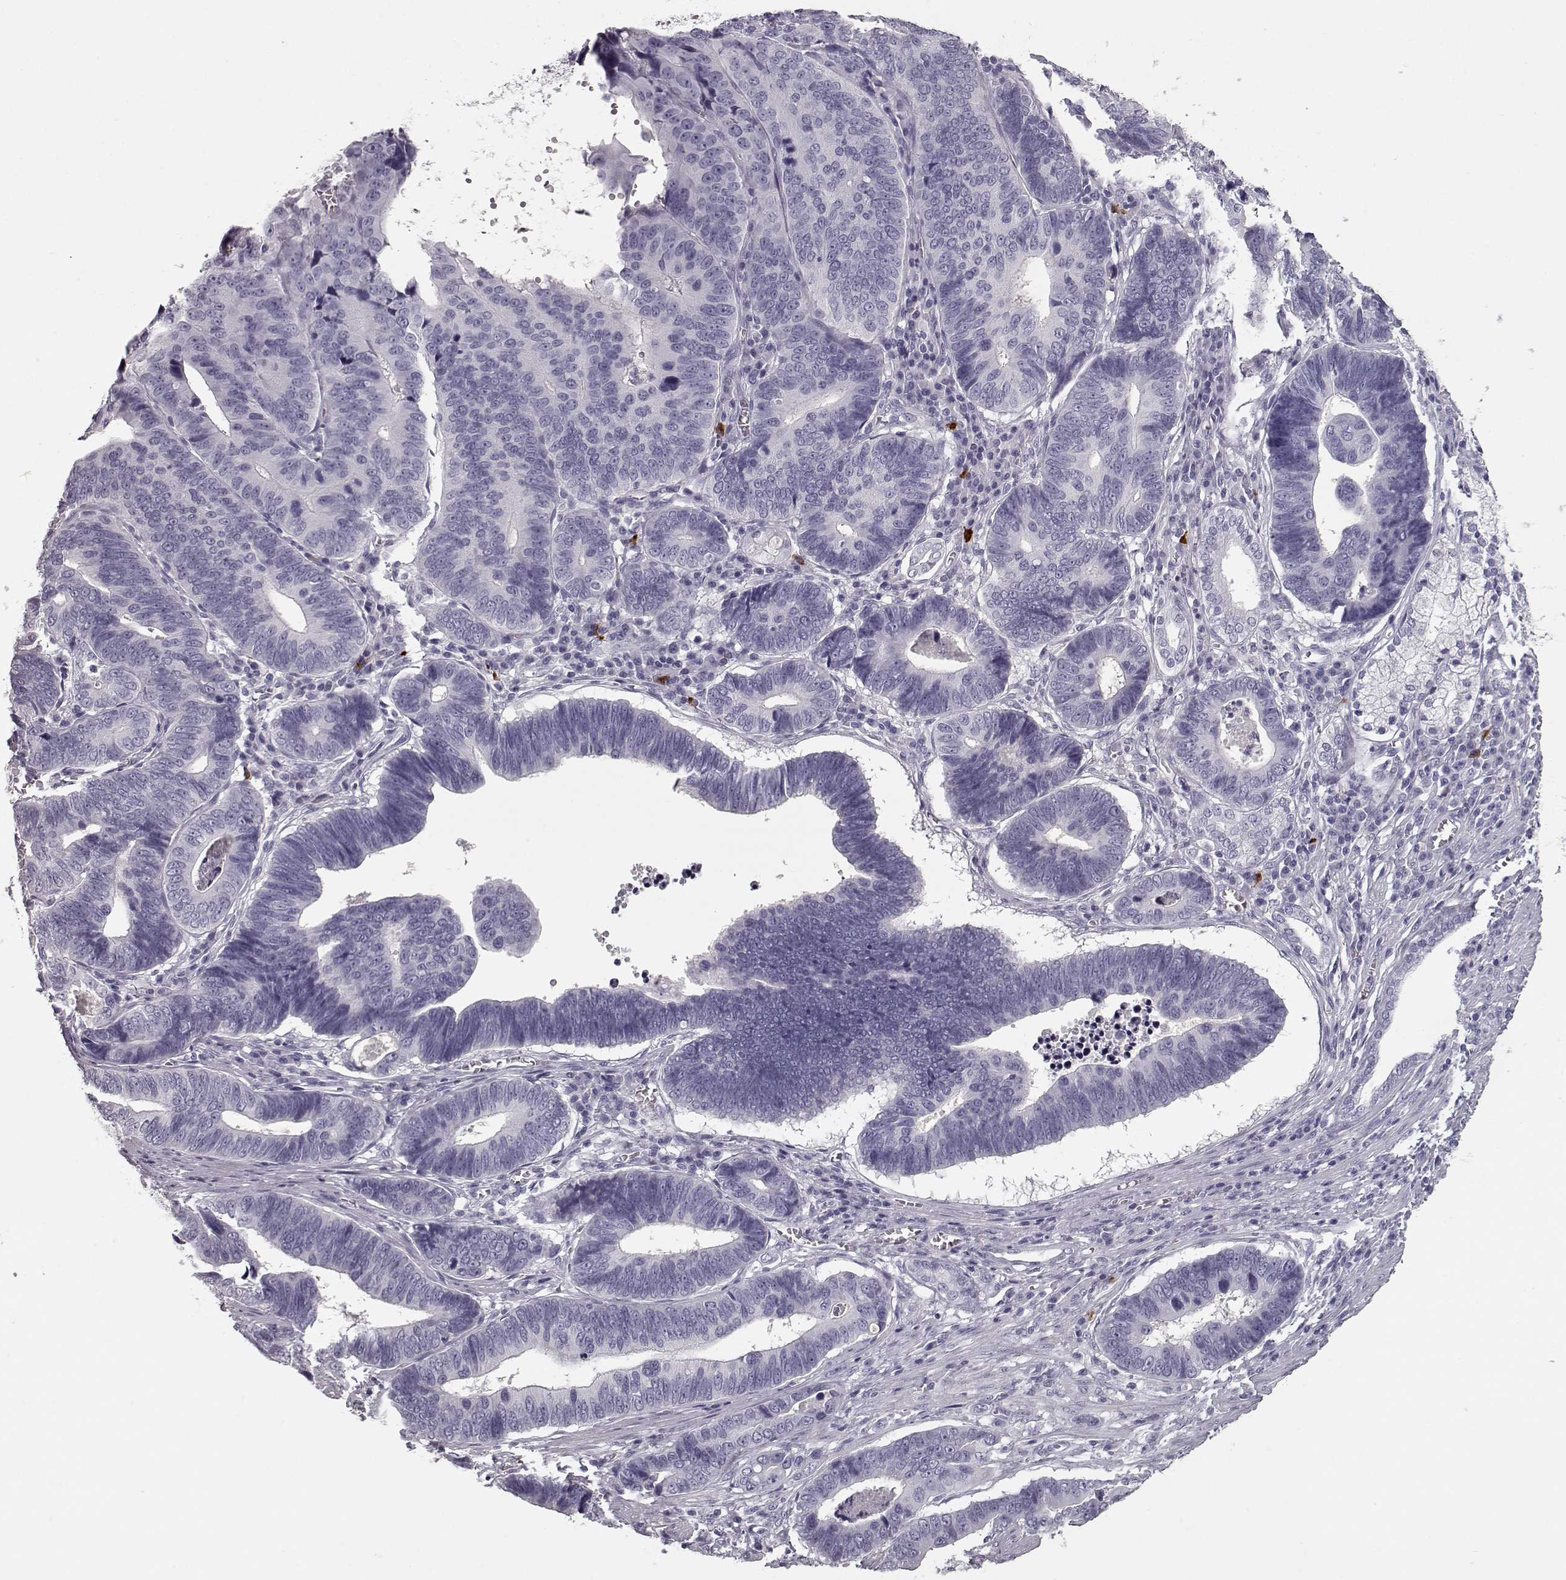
{"staining": {"intensity": "negative", "quantity": "none", "location": "none"}, "tissue": "stomach cancer", "cell_type": "Tumor cells", "image_type": "cancer", "snomed": [{"axis": "morphology", "description": "Adenocarcinoma, NOS"}, {"axis": "topography", "description": "Stomach"}], "caption": "IHC micrograph of human stomach cancer (adenocarcinoma) stained for a protein (brown), which displays no expression in tumor cells. Nuclei are stained in blue.", "gene": "CCL19", "patient": {"sex": "male", "age": 84}}